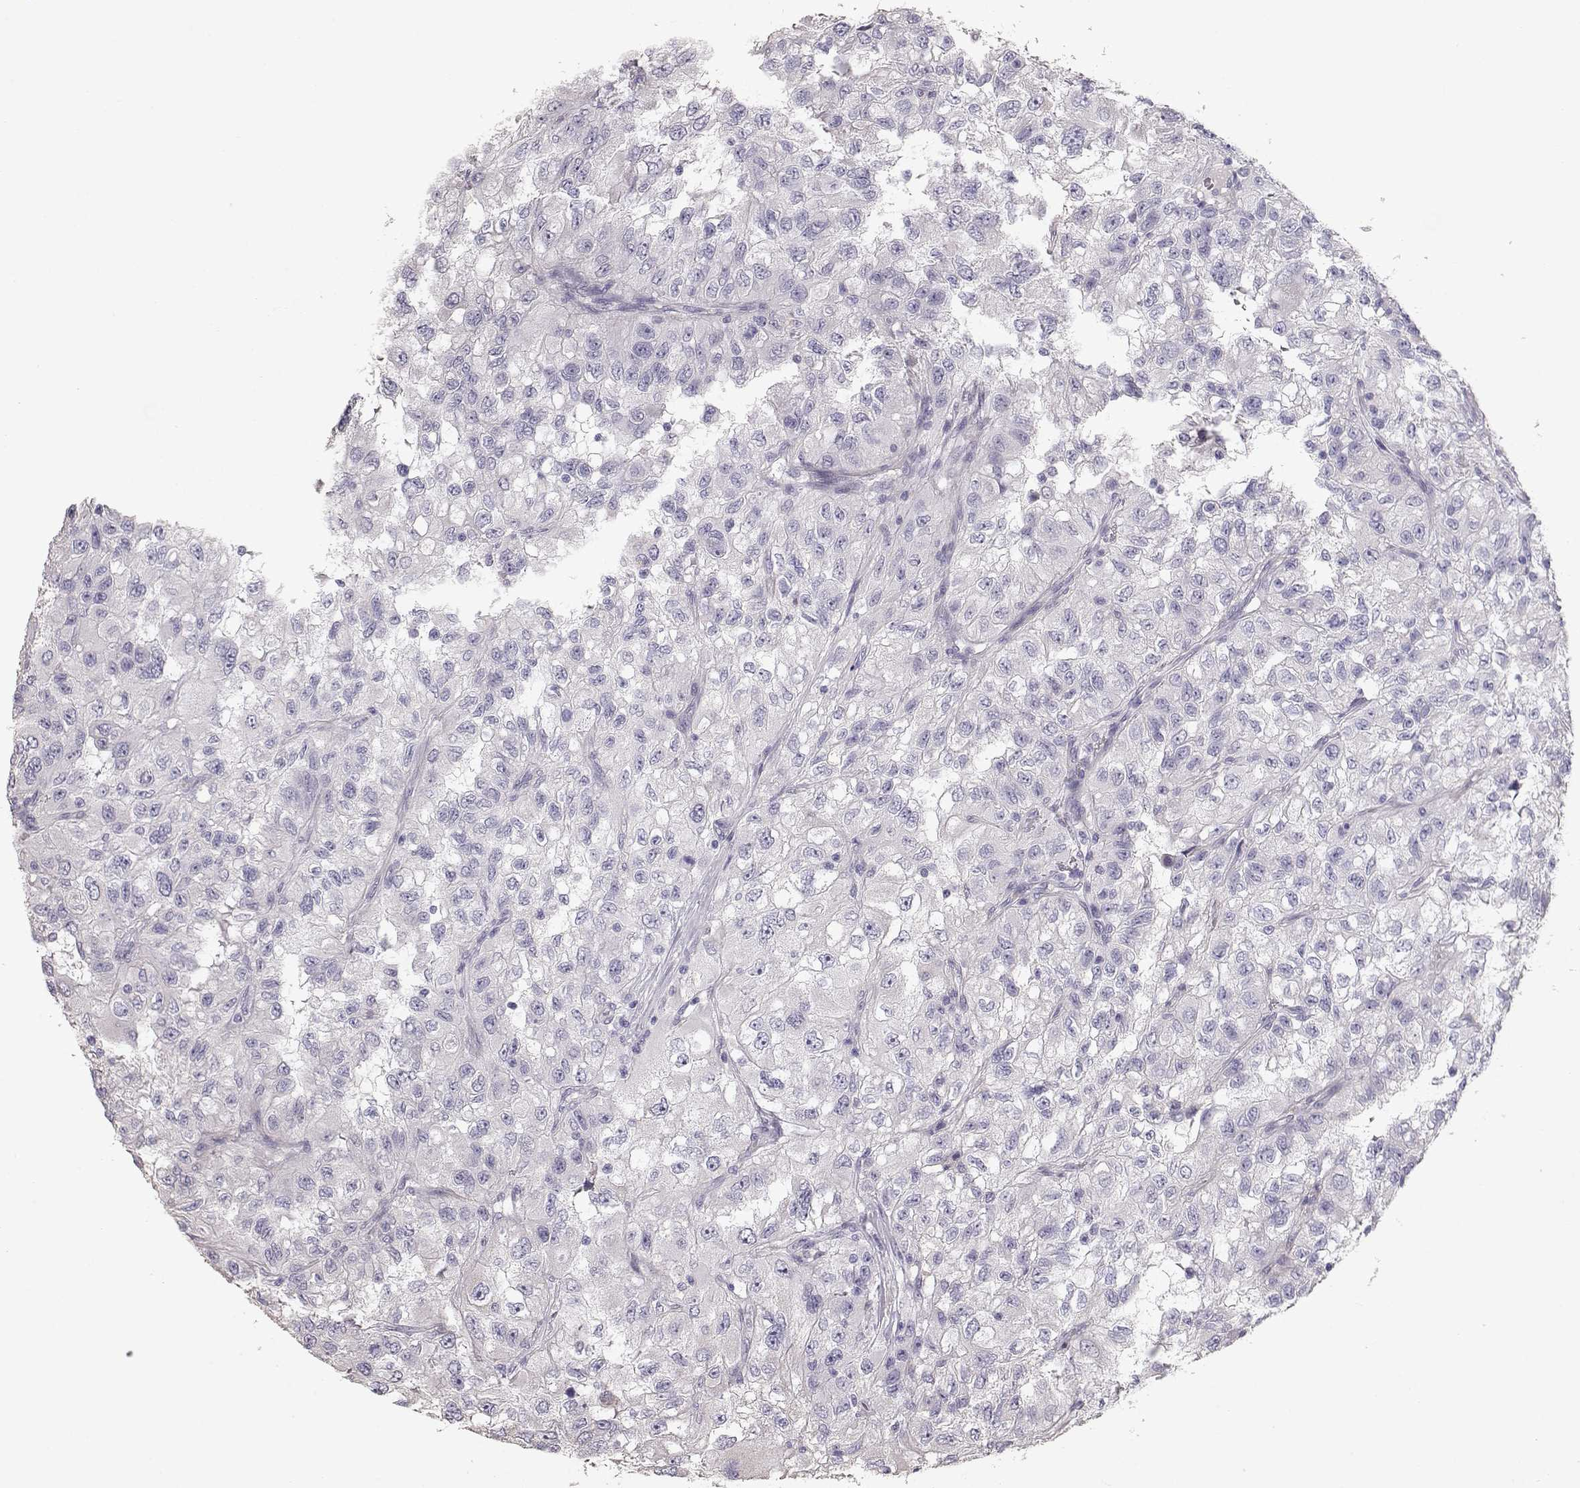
{"staining": {"intensity": "negative", "quantity": "none", "location": "none"}, "tissue": "renal cancer", "cell_type": "Tumor cells", "image_type": "cancer", "snomed": [{"axis": "morphology", "description": "Adenocarcinoma, NOS"}, {"axis": "topography", "description": "Kidney"}], "caption": "Renal cancer stained for a protein using immunohistochemistry shows no staining tumor cells.", "gene": "SLC18A1", "patient": {"sex": "male", "age": 64}}